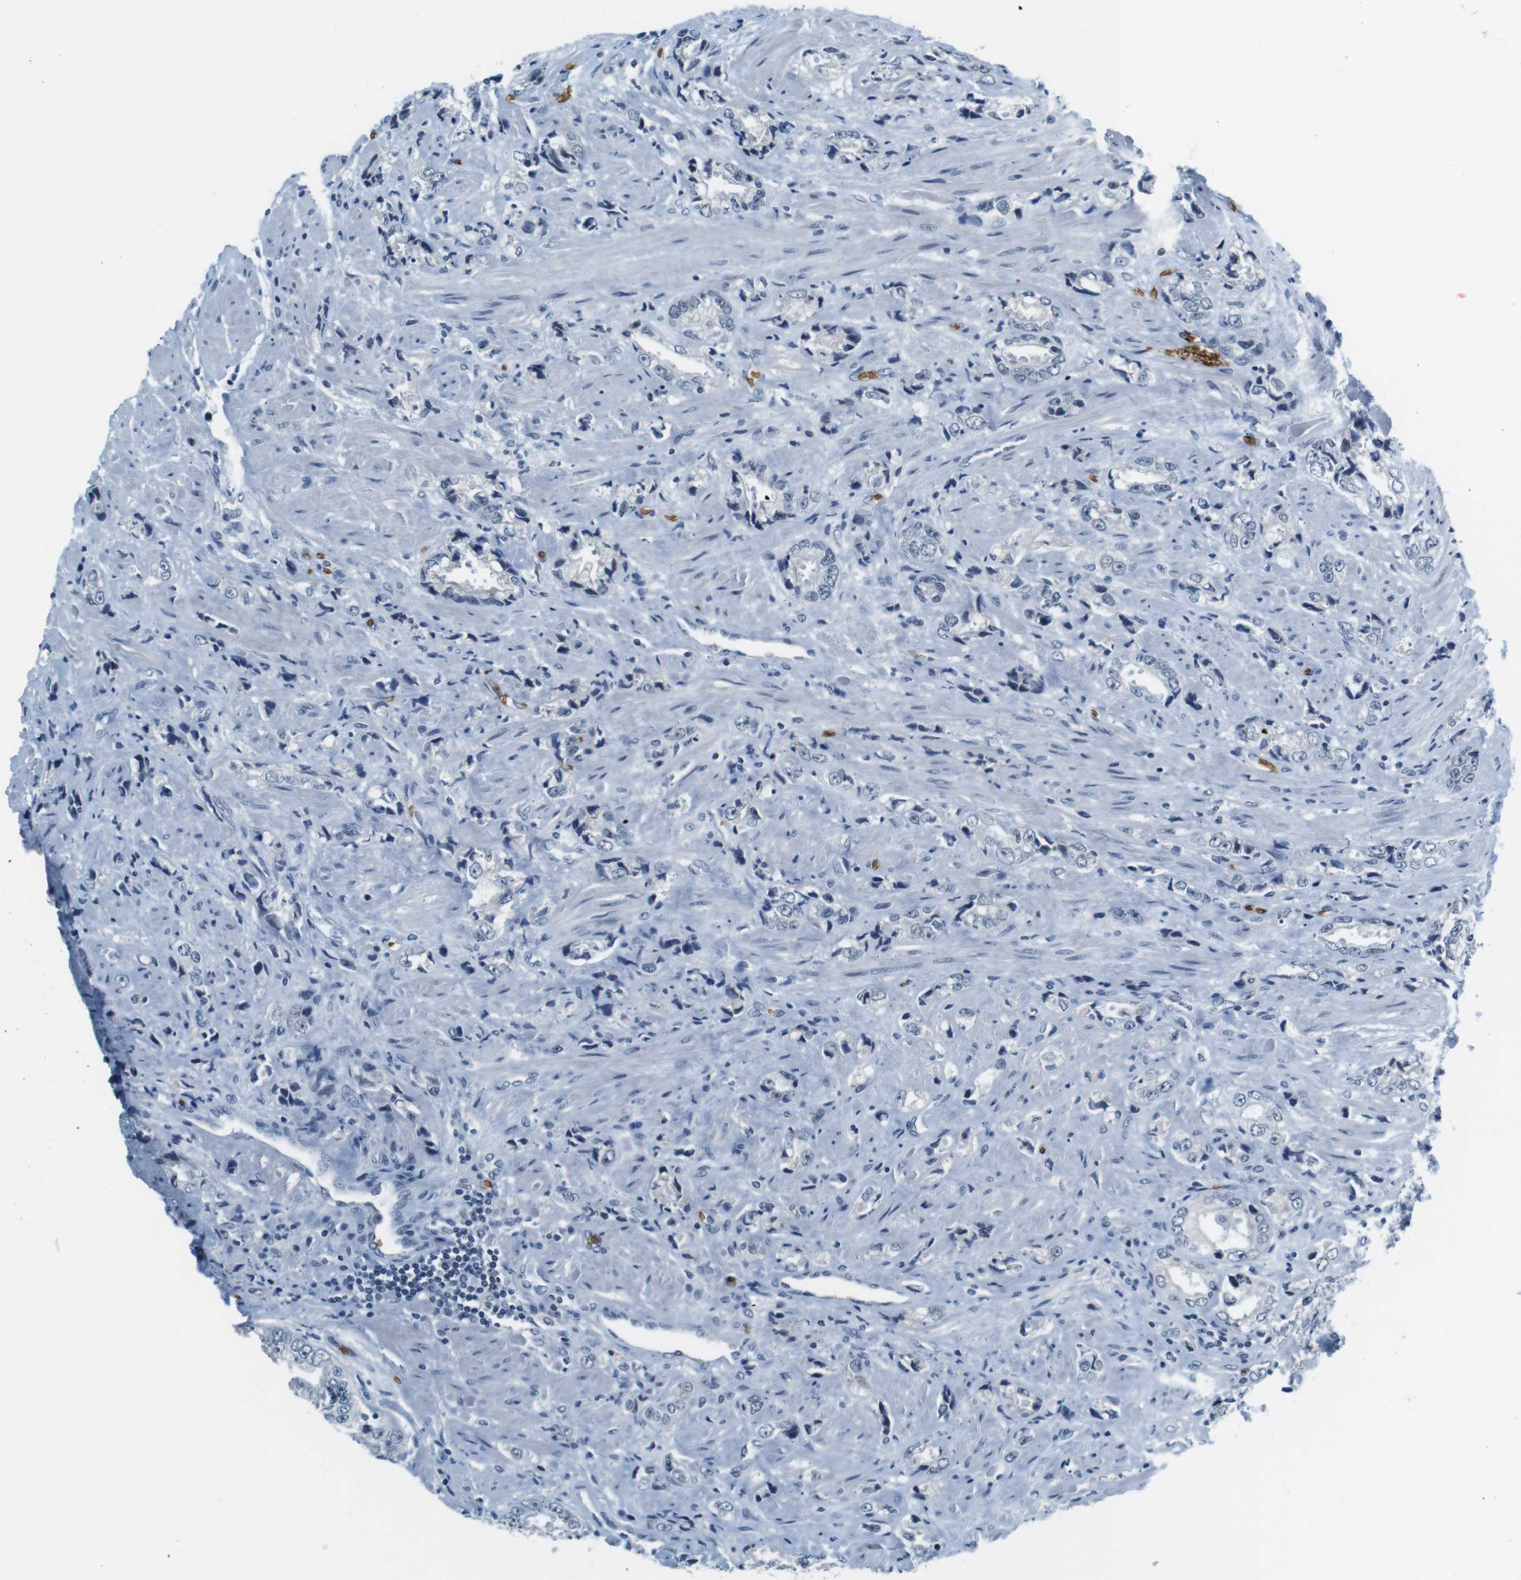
{"staining": {"intensity": "negative", "quantity": "none", "location": "none"}, "tissue": "prostate cancer", "cell_type": "Tumor cells", "image_type": "cancer", "snomed": [{"axis": "morphology", "description": "Adenocarcinoma, High grade"}, {"axis": "topography", "description": "Prostate"}], "caption": "An immunohistochemistry micrograph of prostate cancer is shown. There is no staining in tumor cells of prostate cancer.", "gene": "SLC4A1", "patient": {"sex": "male", "age": 61}}